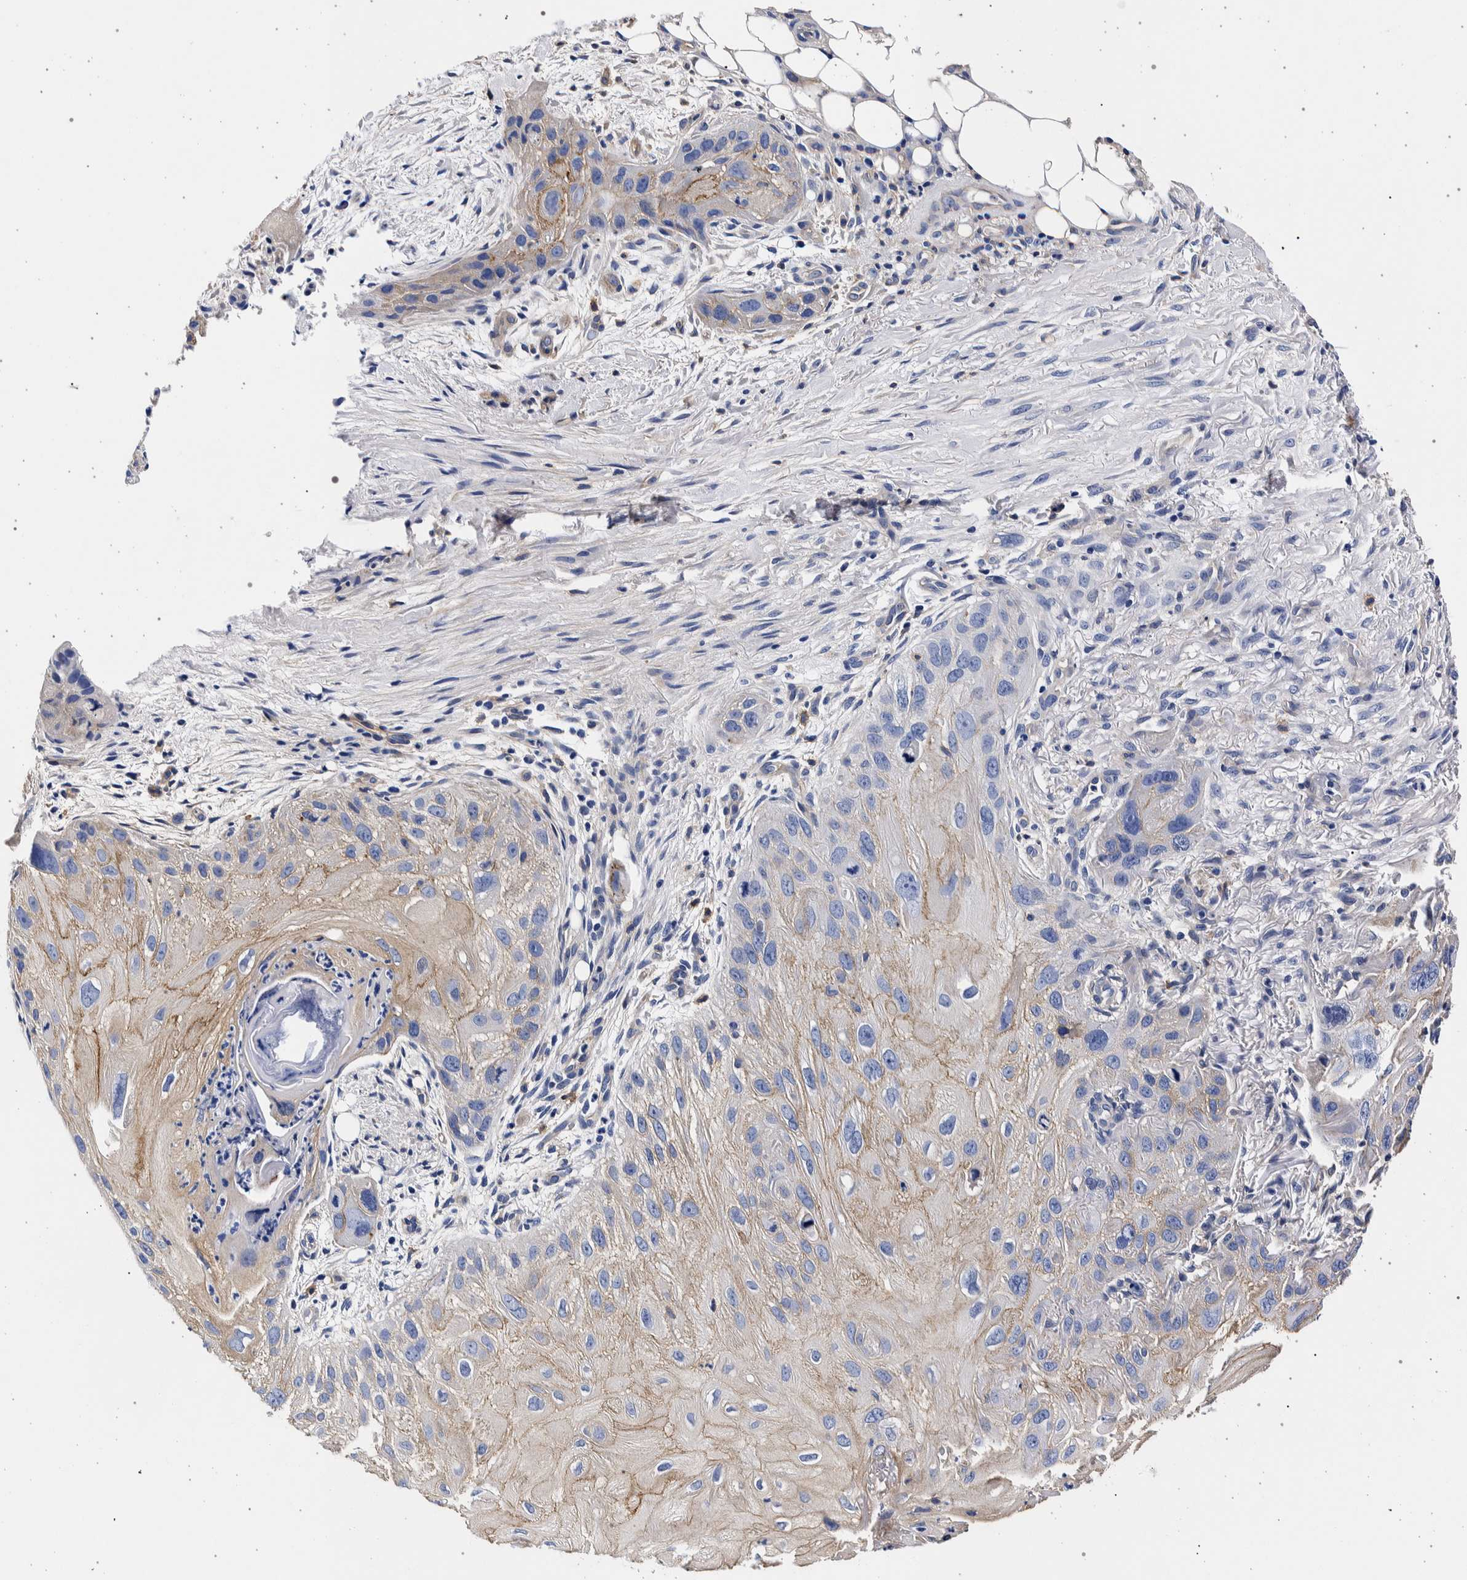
{"staining": {"intensity": "weak", "quantity": ">75%", "location": "cytoplasmic/membranous"}, "tissue": "skin cancer", "cell_type": "Tumor cells", "image_type": "cancer", "snomed": [{"axis": "morphology", "description": "Squamous cell carcinoma, NOS"}, {"axis": "topography", "description": "Skin"}], "caption": "Weak cytoplasmic/membranous protein staining is seen in approximately >75% of tumor cells in skin cancer.", "gene": "NIBAN2", "patient": {"sex": "female", "age": 77}}